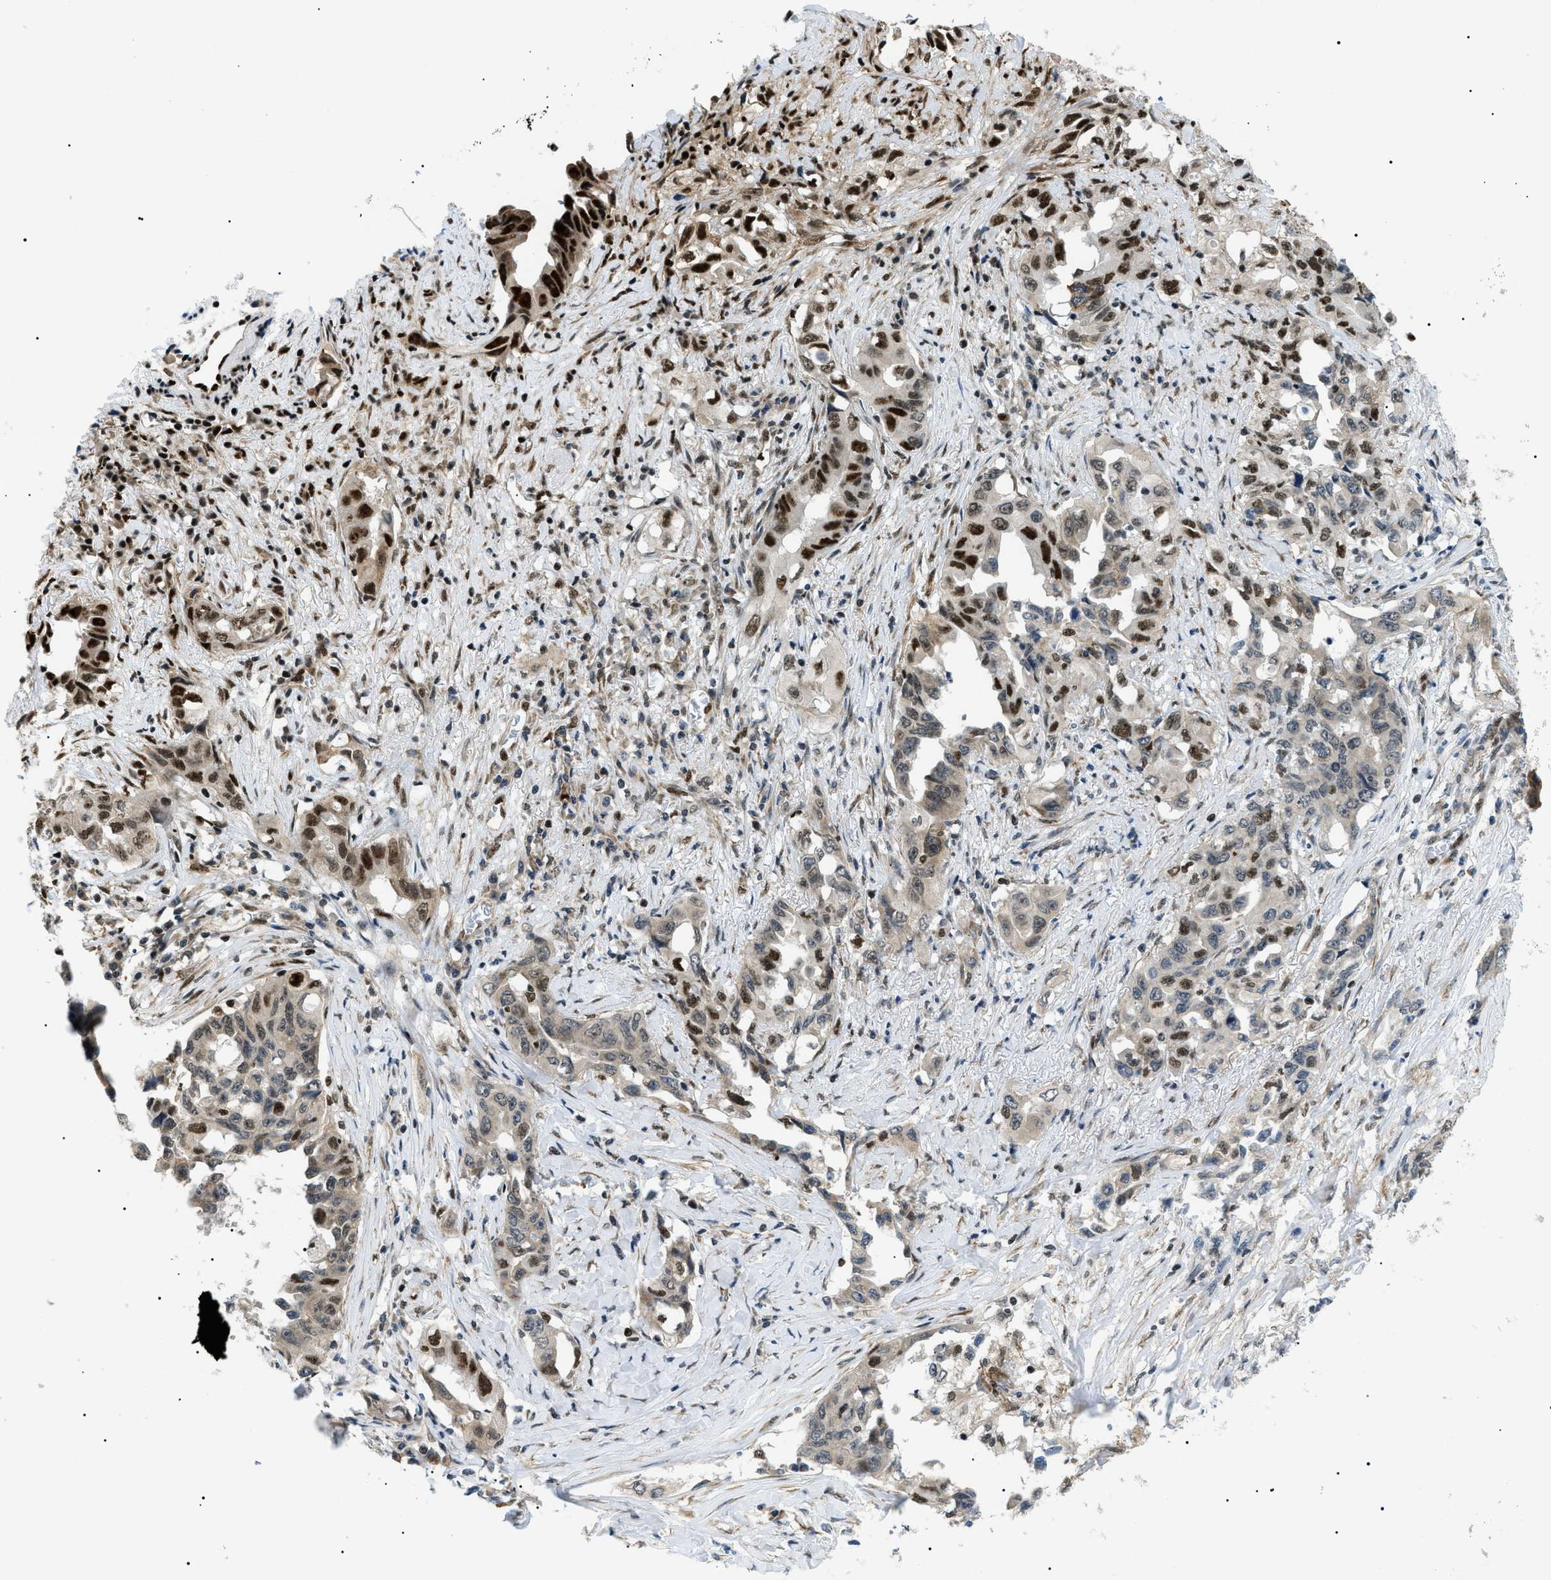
{"staining": {"intensity": "strong", "quantity": "25%-75%", "location": "cytoplasmic/membranous,nuclear"}, "tissue": "lung cancer", "cell_type": "Tumor cells", "image_type": "cancer", "snomed": [{"axis": "morphology", "description": "Adenocarcinoma, NOS"}, {"axis": "topography", "description": "Lung"}], "caption": "Protein analysis of lung cancer (adenocarcinoma) tissue demonstrates strong cytoplasmic/membranous and nuclear staining in about 25%-75% of tumor cells.", "gene": "CWC25", "patient": {"sex": "female", "age": 51}}